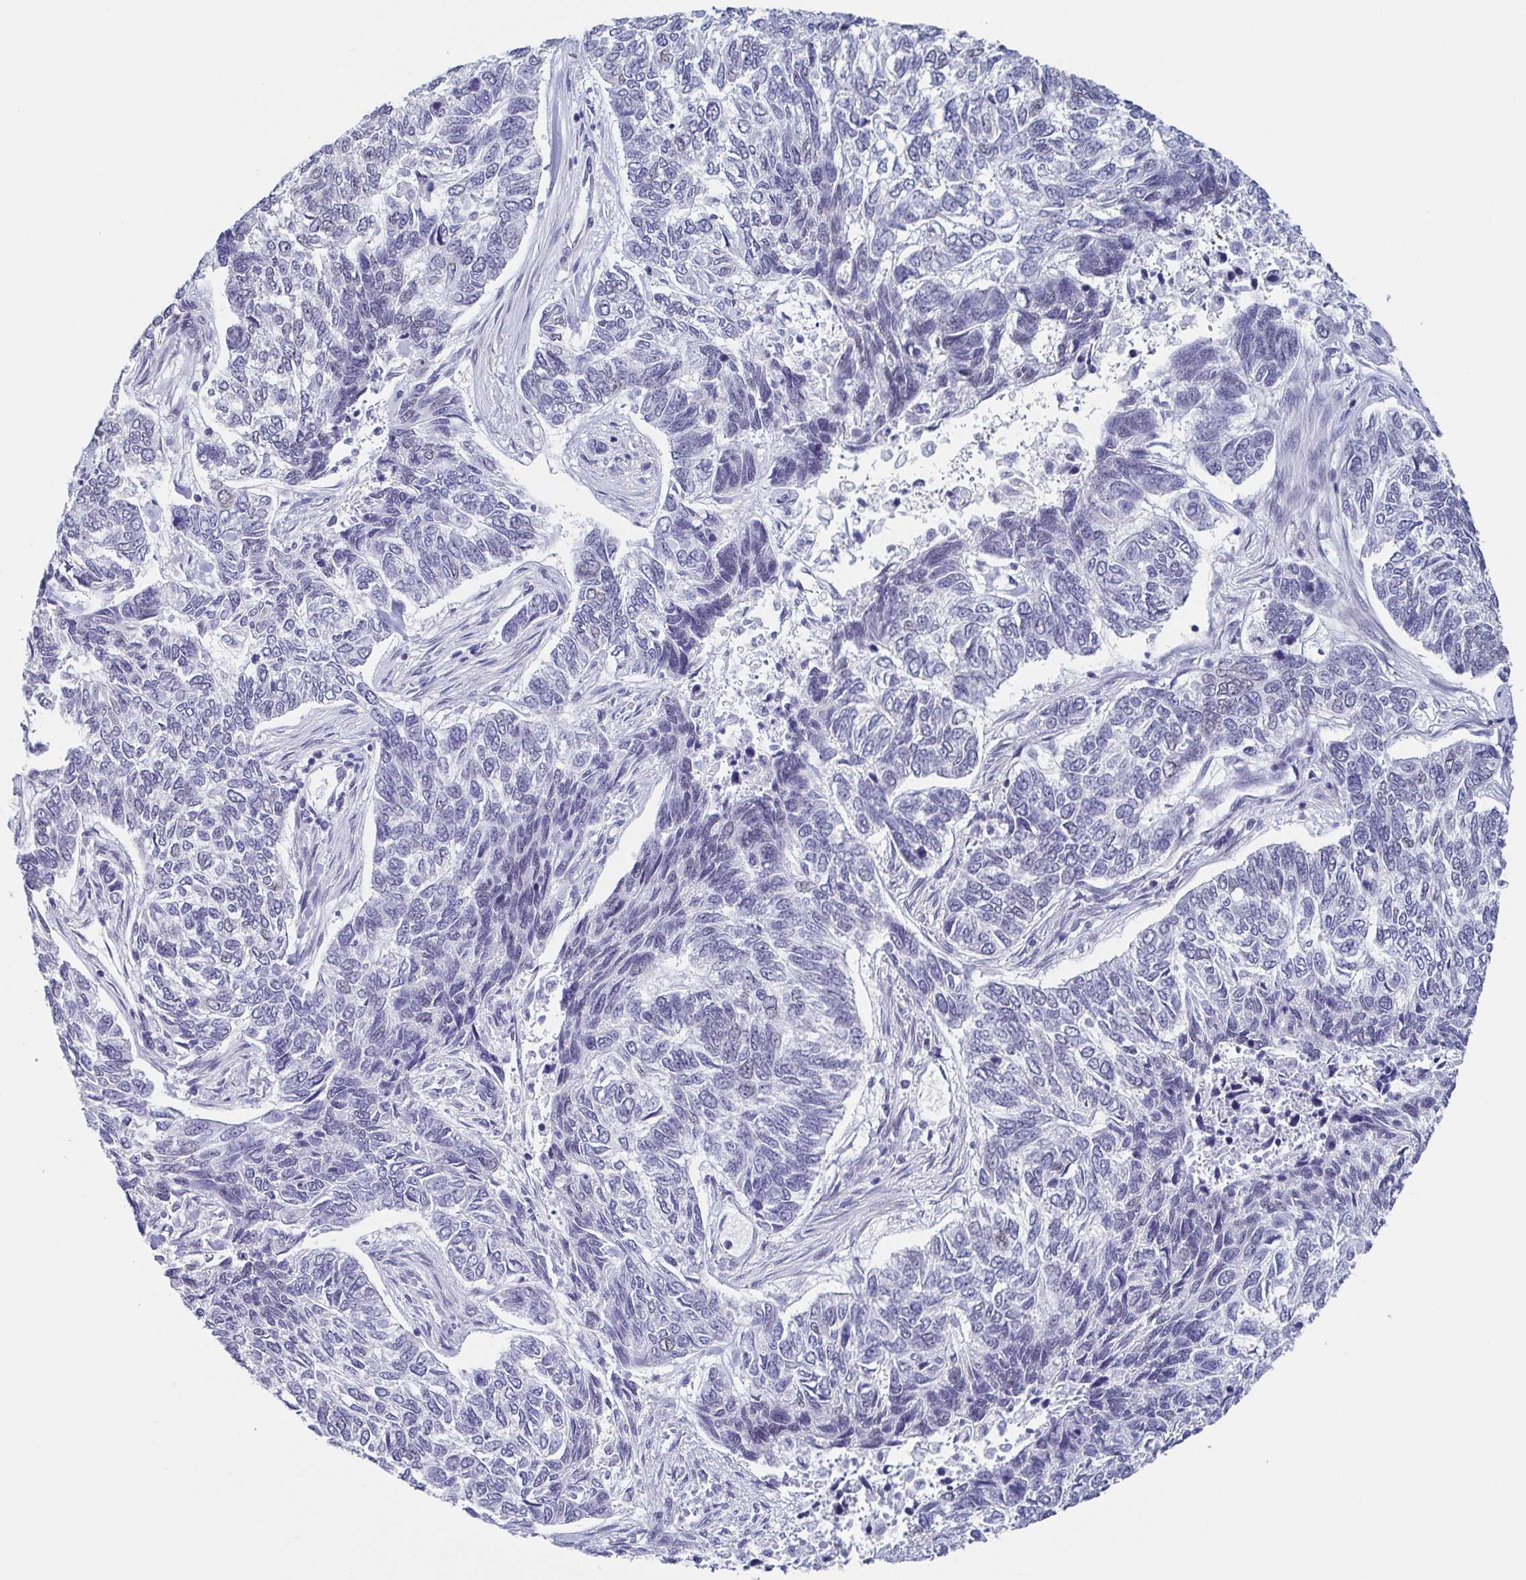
{"staining": {"intensity": "negative", "quantity": "none", "location": "none"}, "tissue": "skin cancer", "cell_type": "Tumor cells", "image_type": "cancer", "snomed": [{"axis": "morphology", "description": "Basal cell carcinoma"}, {"axis": "topography", "description": "Skin"}], "caption": "Immunohistochemical staining of skin cancer (basal cell carcinoma) reveals no significant expression in tumor cells. (DAB (3,3'-diaminobenzidine) immunohistochemistry, high magnification).", "gene": "TMEM92", "patient": {"sex": "female", "age": 65}}